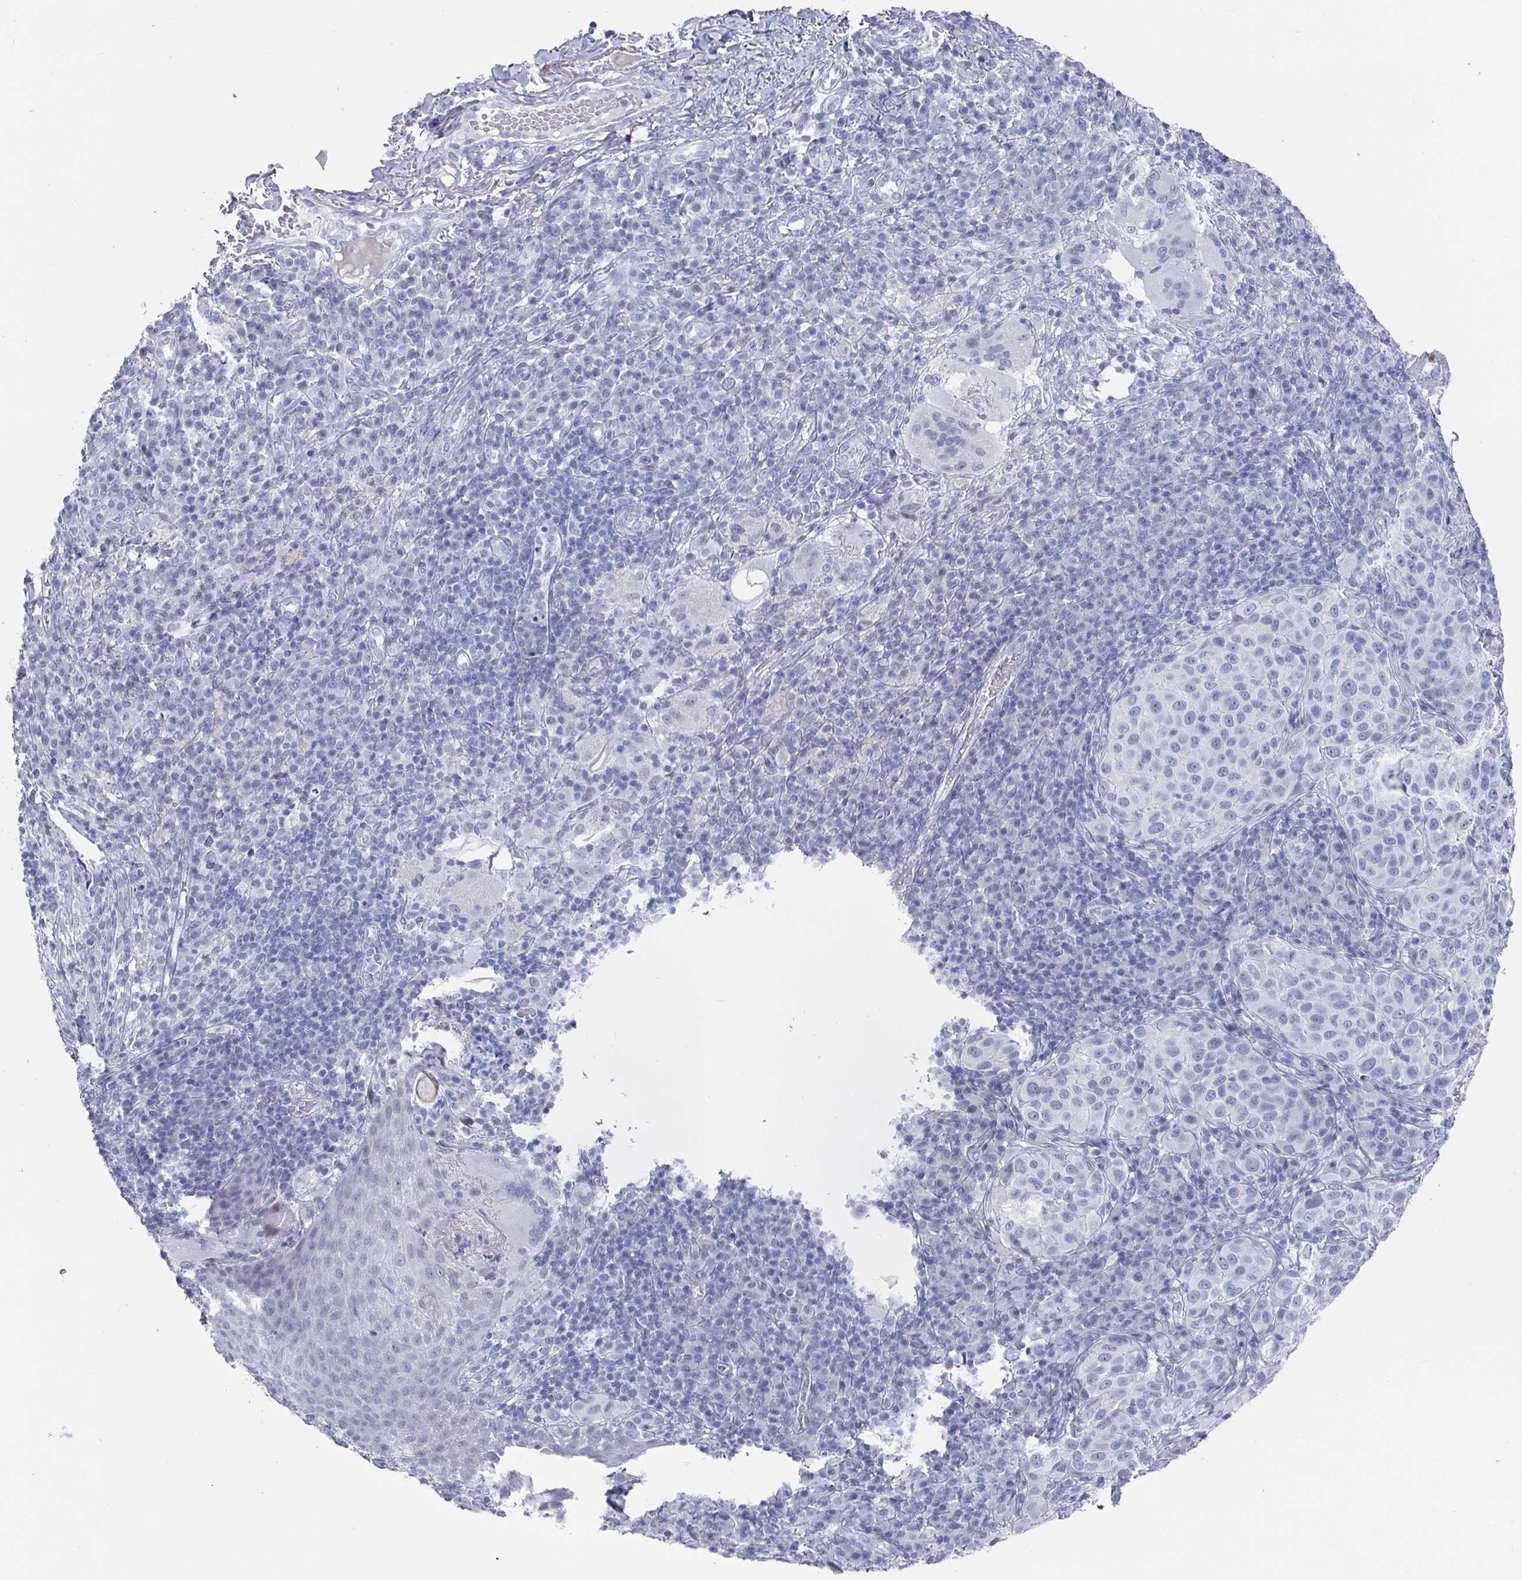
{"staining": {"intensity": "negative", "quantity": "none", "location": "none"}, "tissue": "melanoma", "cell_type": "Tumor cells", "image_type": "cancer", "snomed": [{"axis": "morphology", "description": "Malignant melanoma, NOS"}, {"axis": "topography", "description": "Skin"}], "caption": "Immunohistochemical staining of human melanoma demonstrates no significant positivity in tumor cells.", "gene": "CAMKV", "patient": {"sex": "male", "age": 38}}